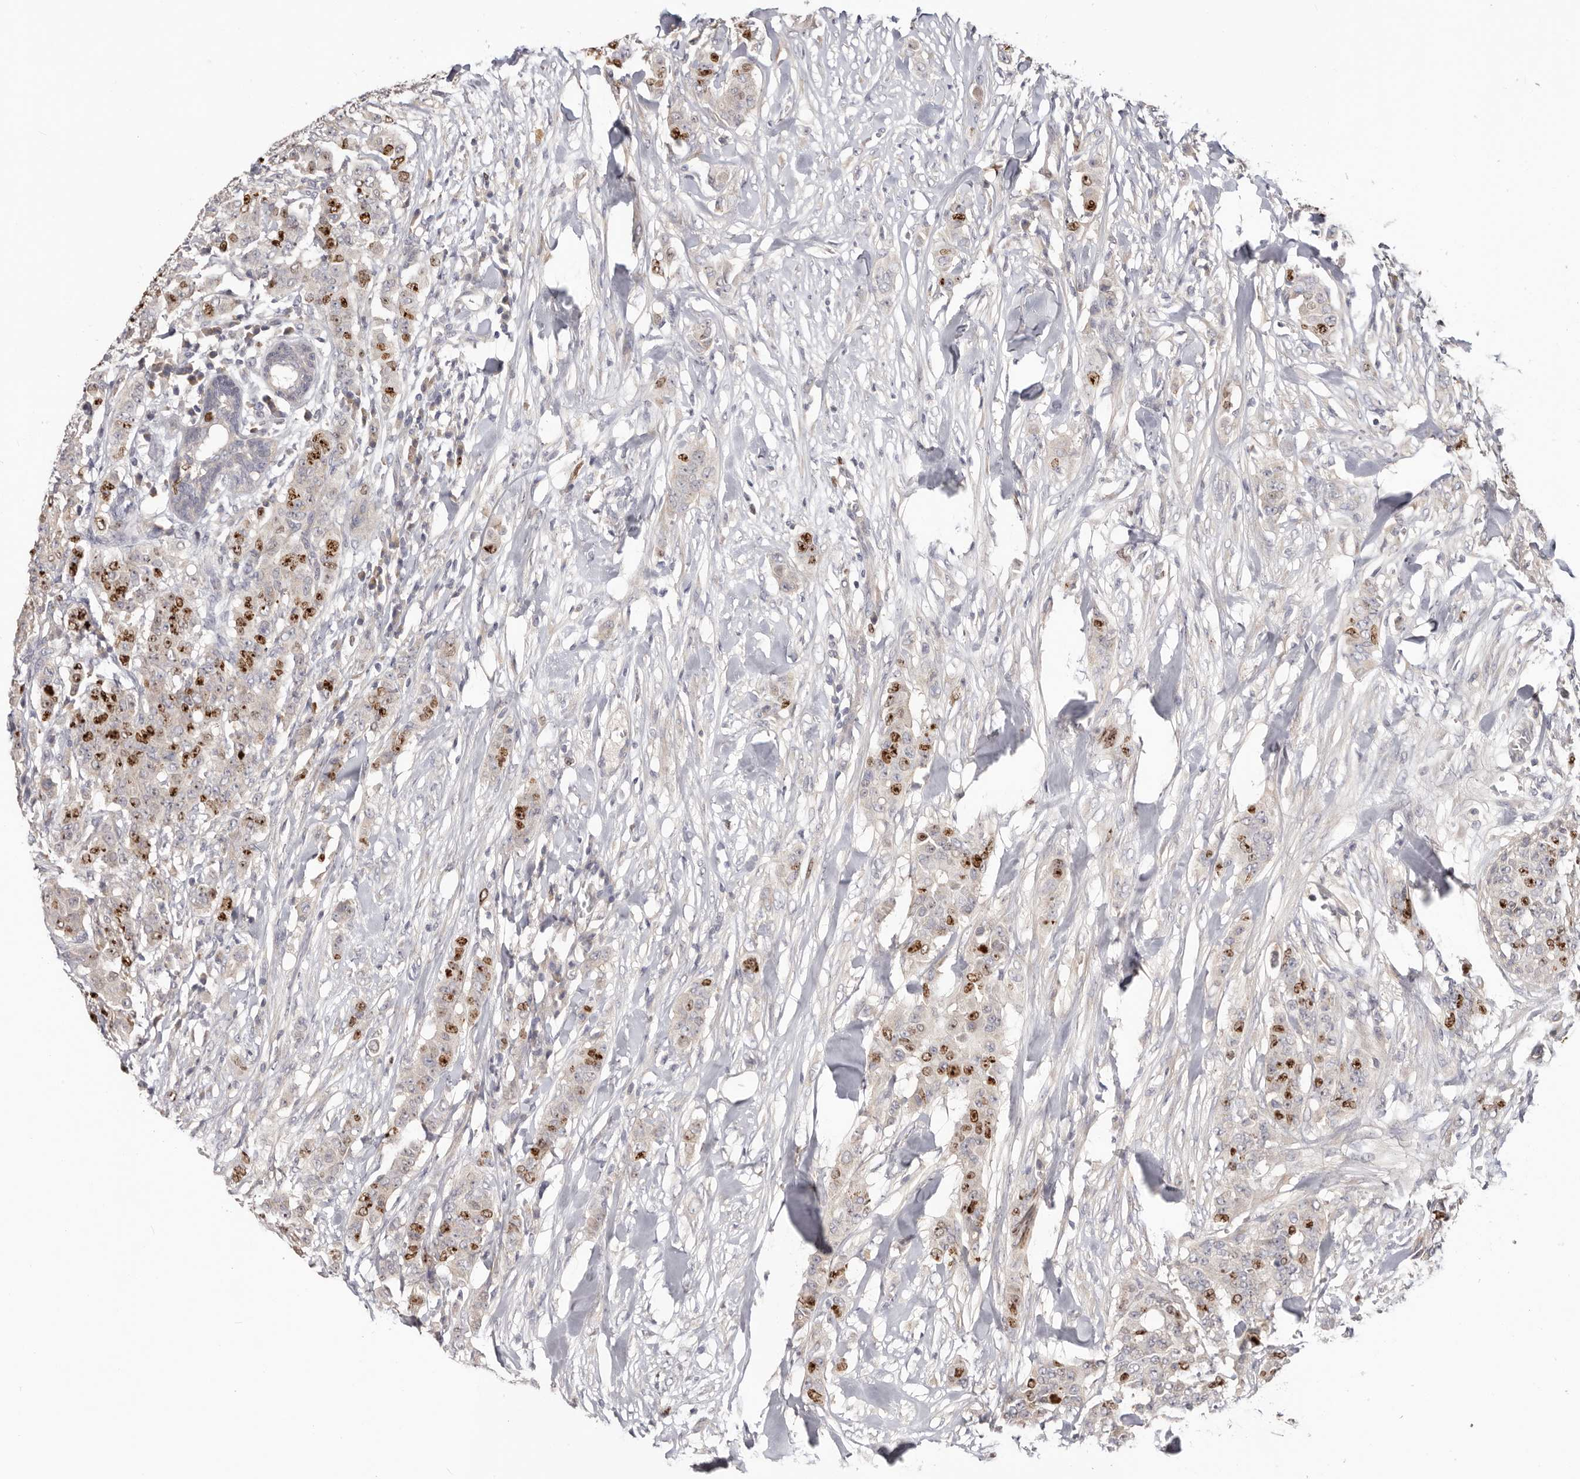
{"staining": {"intensity": "strong", "quantity": "25%-75%", "location": "nuclear"}, "tissue": "breast cancer", "cell_type": "Tumor cells", "image_type": "cancer", "snomed": [{"axis": "morphology", "description": "Duct carcinoma"}, {"axis": "topography", "description": "Breast"}], "caption": "Immunohistochemical staining of human breast intraductal carcinoma displays strong nuclear protein positivity in approximately 25%-75% of tumor cells. The protein of interest is stained brown, and the nuclei are stained in blue (DAB IHC with brightfield microscopy, high magnification).", "gene": "CCDC190", "patient": {"sex": "female", "age": 40}}